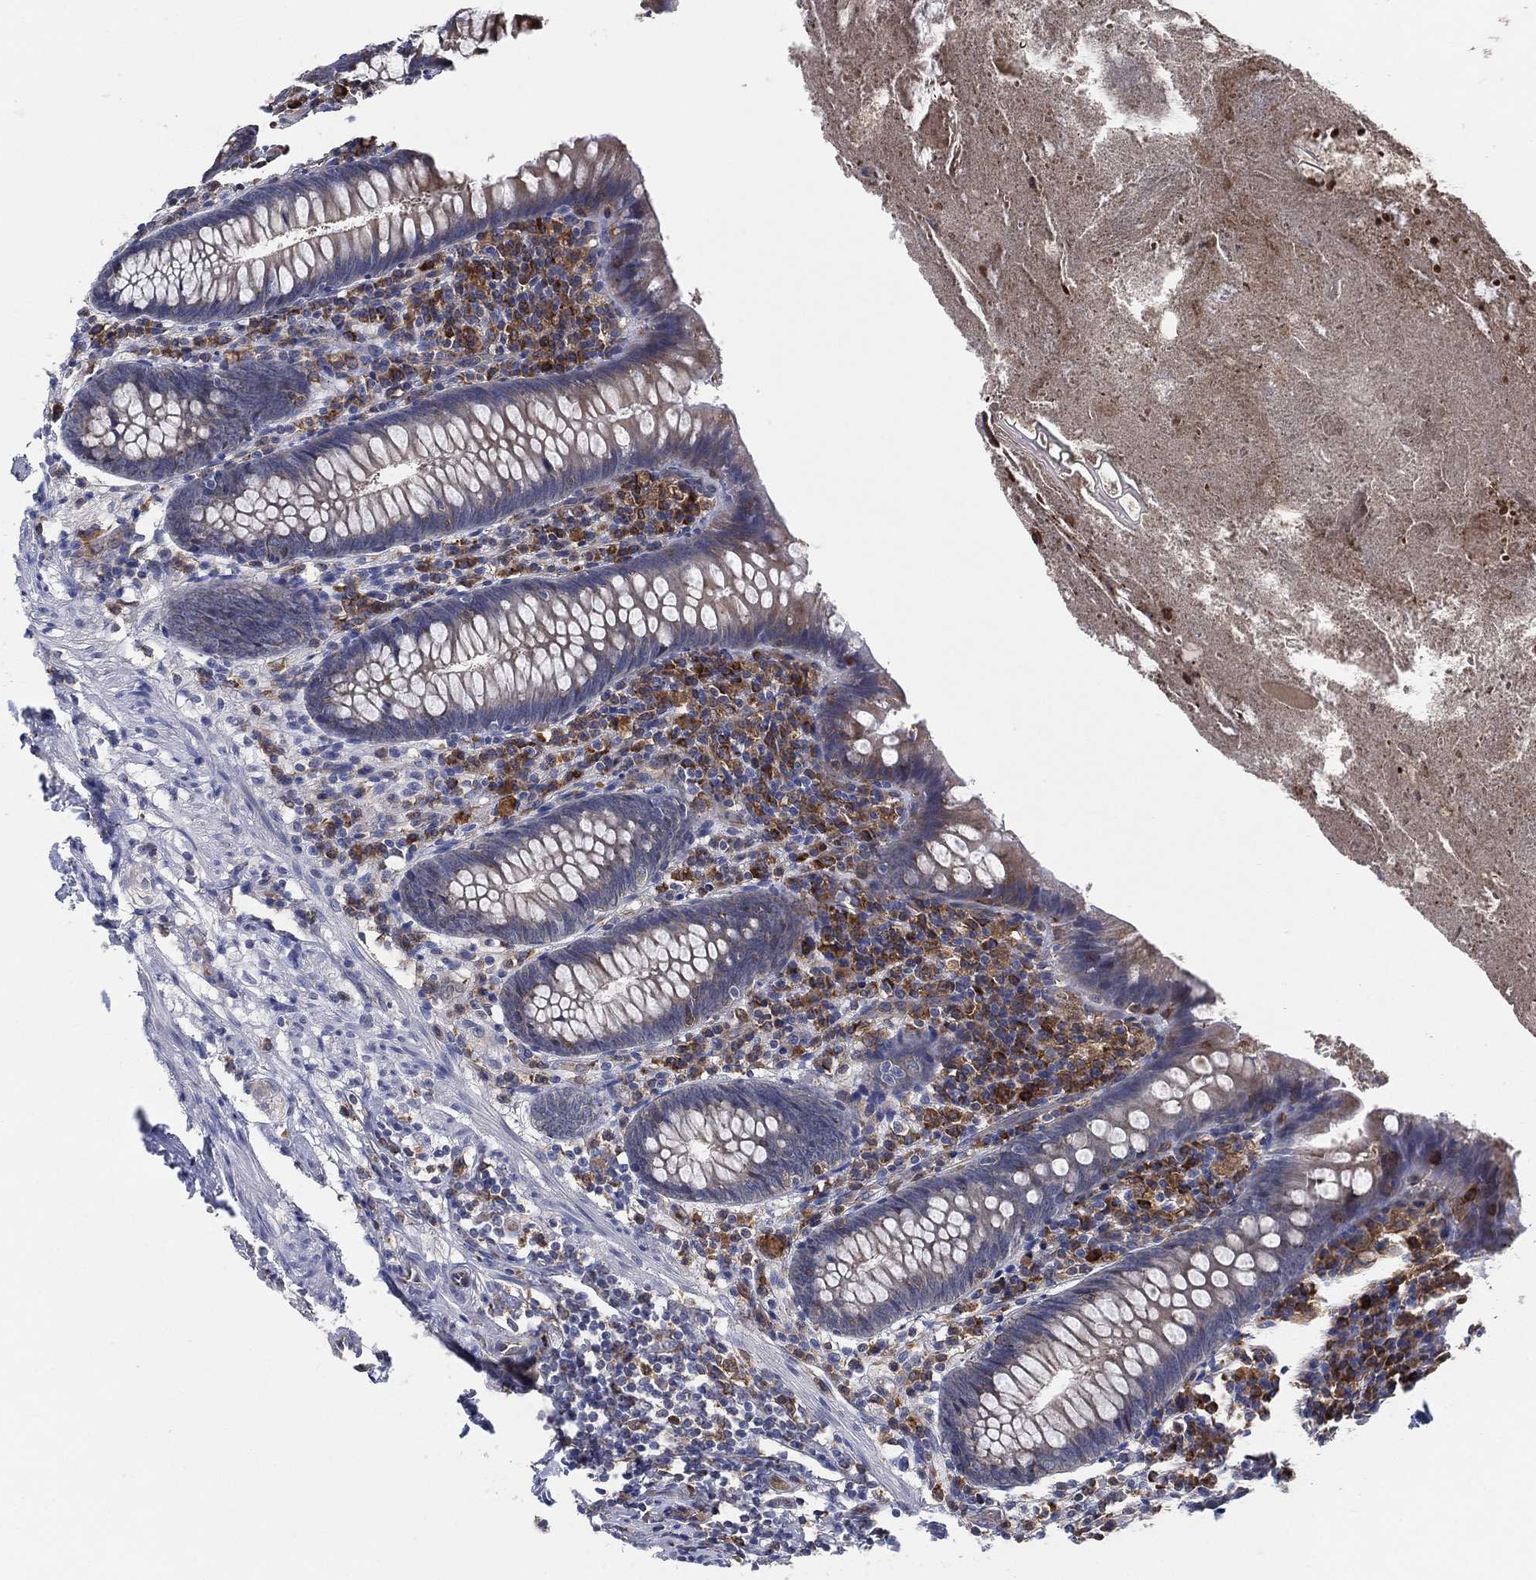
{"staining": {"intensity": "negative", "quantity": "none", "location": "none"}, "tissue": "appendix", "cell_type": "Glandular cells", "image_type": "normal", "snomed": [{"axis": "morphology", "description": "Normal tissue, NOS"}, {"axis": "topography", "description": "Appendix"}], "caption": "Glandular cells are negative for protein expression in unremarkable human appendix. (Stains: DAB immunohistochemistry with hematoxylin counter stain, Microscopy: brightfield microscopy at high magnification).", "gene": "FES", "patient": {"sex": "male", "age": 47}}